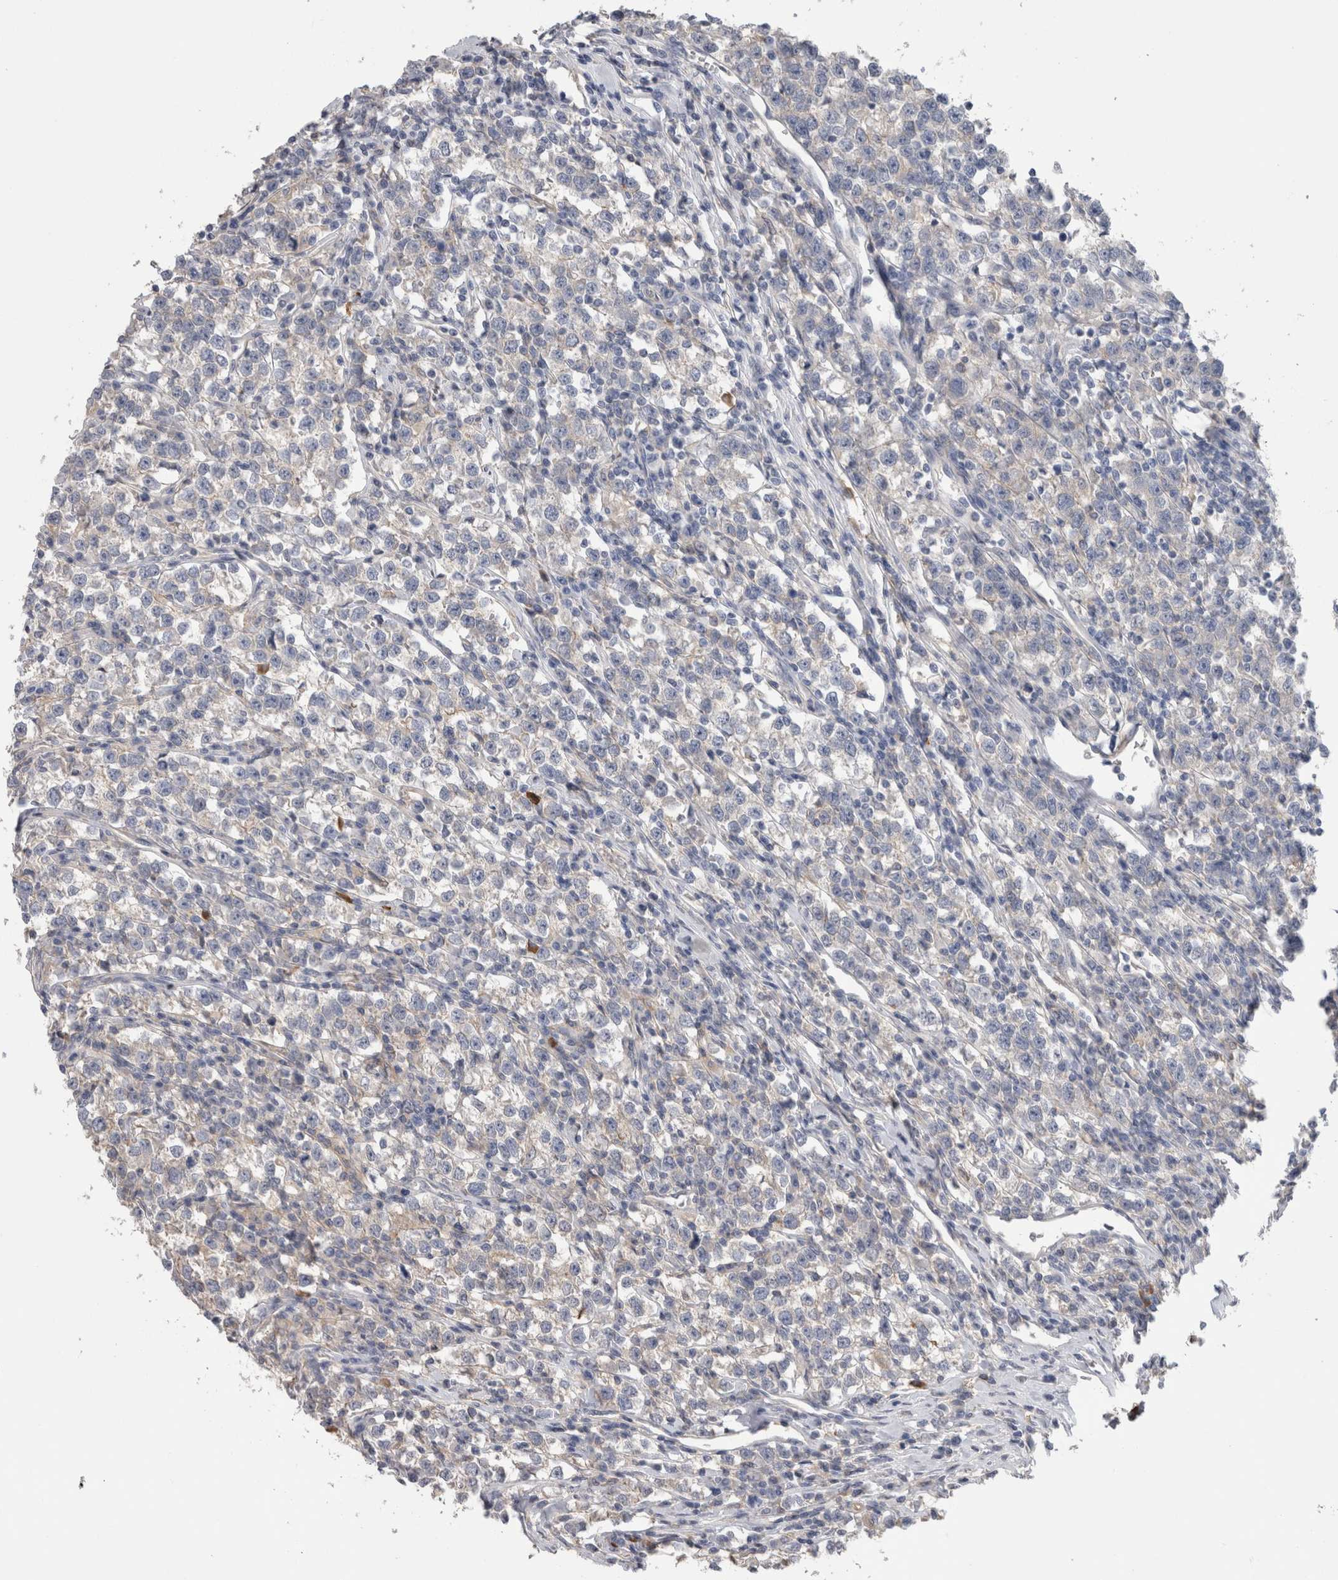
{"staining": {"intensity": "weak", "quantity": "<25%", "location": "cytoplasmic/membranous"}, "tissue": "testis cancer", "cell_type": "Tumor cells", "image_type": "cancer", "snomed": [{"axis": "morphology", "description": "Normal tissue, NOS"}, {"axis": "morphology", "description": "Seminoma, NOS"}, {"axis": "topography", "description": "Testis"}], "caption": "This is an immunohistochemistry (IHC) photomicrograph of testis cancer (seminoma). There is no staining in tumor cells.", "gene": "SCRN1", "patient": {"sex": "male", "age": 43}}